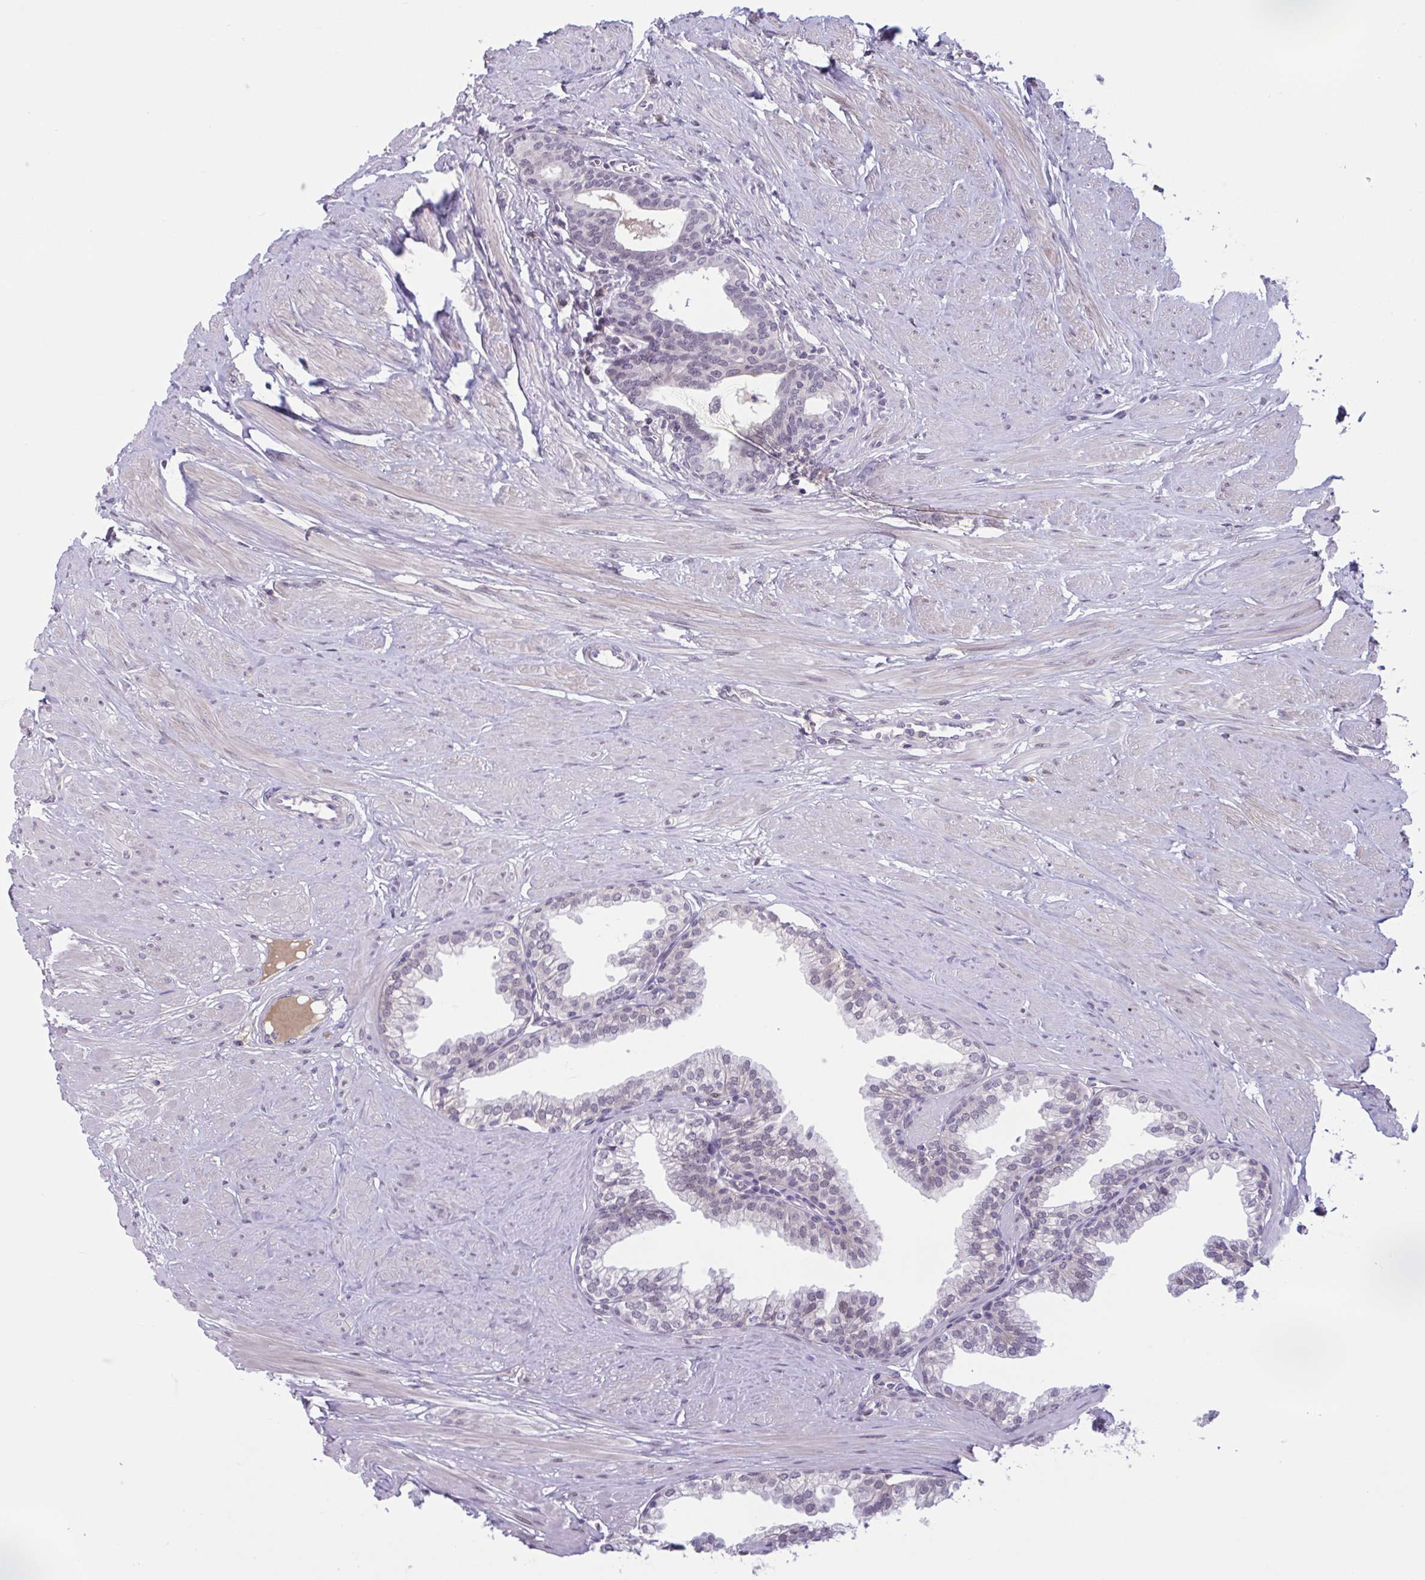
{"staining": {"intensity": "weak", "quantity": "<25%", "location": "cytoplasmic/membranous"}, "tissue": "prostate", "cell_type": "Glandular cells", "image_type": "normal", "snomed": [{"axis": "morphology", "description": "Normal tissue, NOS"}, {"axis": "topography", "description": "Prostate"}, {"axis": "topography", "description": "Peripheral nerve tissue"}], "caption": "Immunohistochemical staining of normal prostate demonstrates no significant staining in glandular cells.", "gene": "TTC7B", "patient": {"sex": "male", "age": 55}}